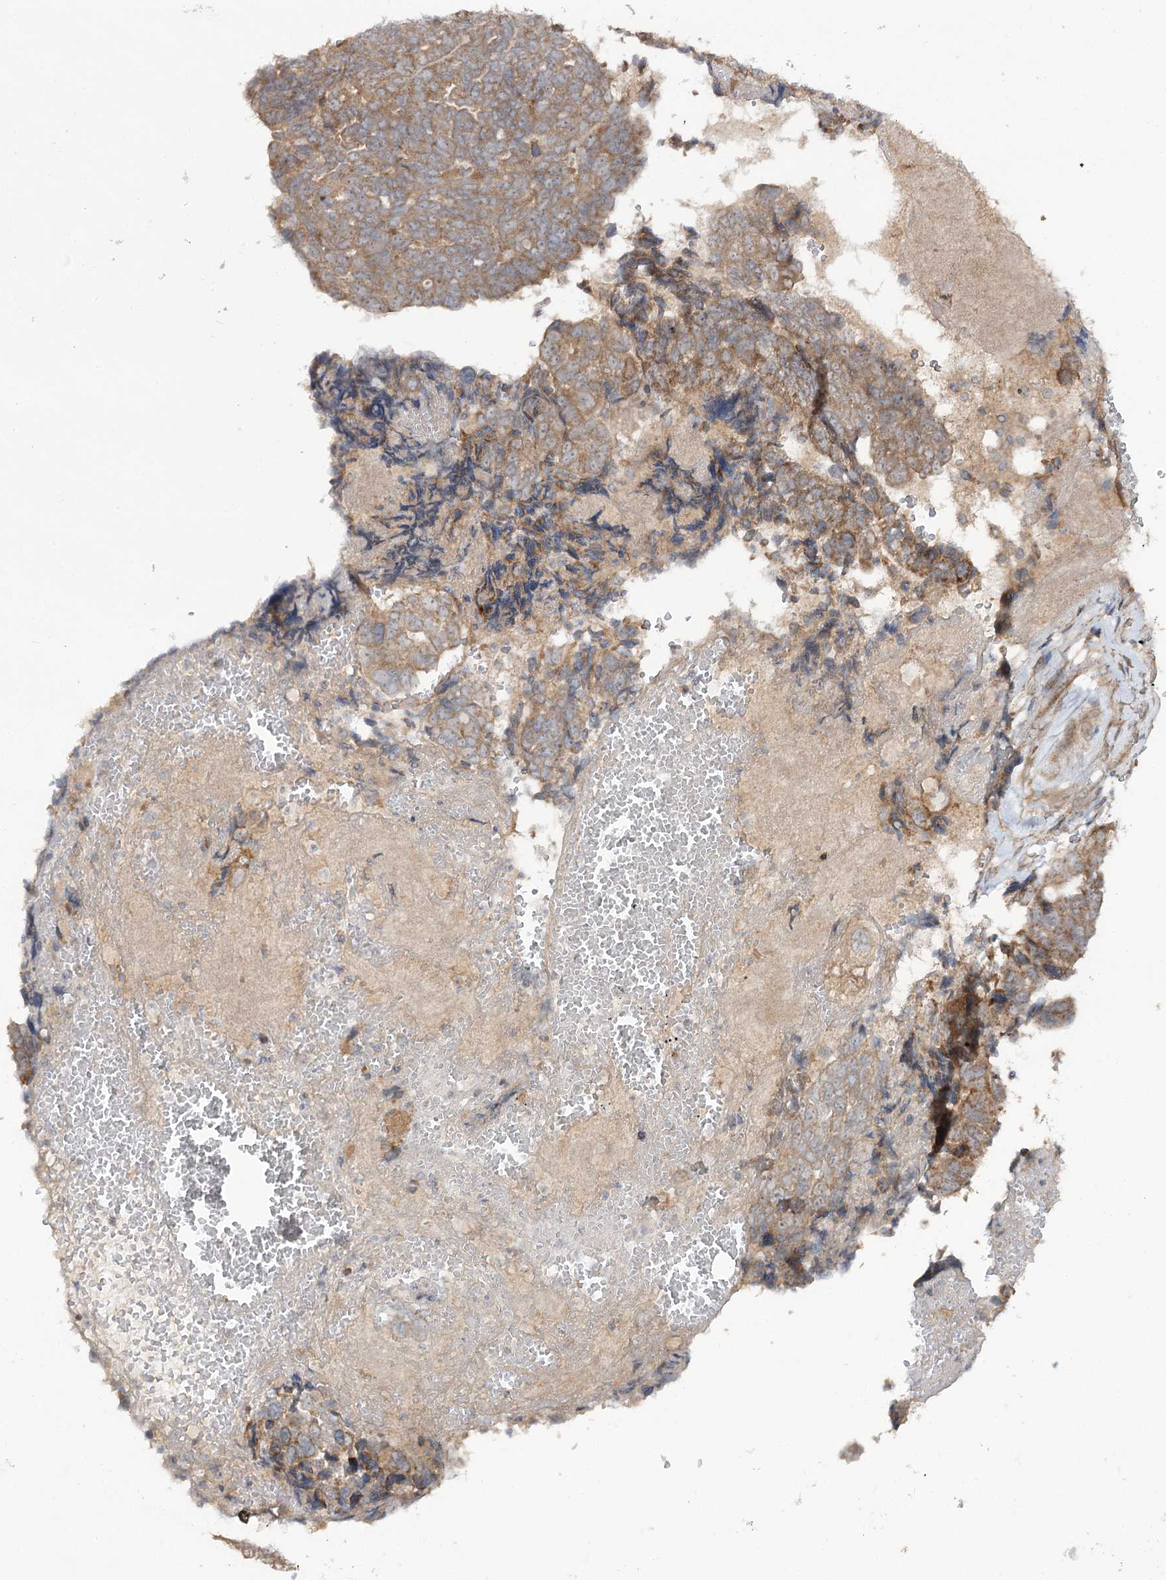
{"staining": {"intensity": "moderate", "quantity": ">75%", "location": "cytoplasmic/membranous"}, "tissue": "ovarian cancer", "cell_type": "Tumor cells", "image_type": "cancer", "snomed": [{"axis": "morphology", "description": "Cystadenocarcinoma, serous, NOS"}, {"axis": "topography", "description": "Ovary"}], "caption": "A brown stain shows moderate cytoplasmic/membranous positivity of a protein in human ovarian cancer (serous cystadenocarcinoma) tumor cells. (DAB IHC, brown staining for protein, blue staining for nuclei).", "gene": "C11orf80", "patient": {"sex": "female", "age": 79}}